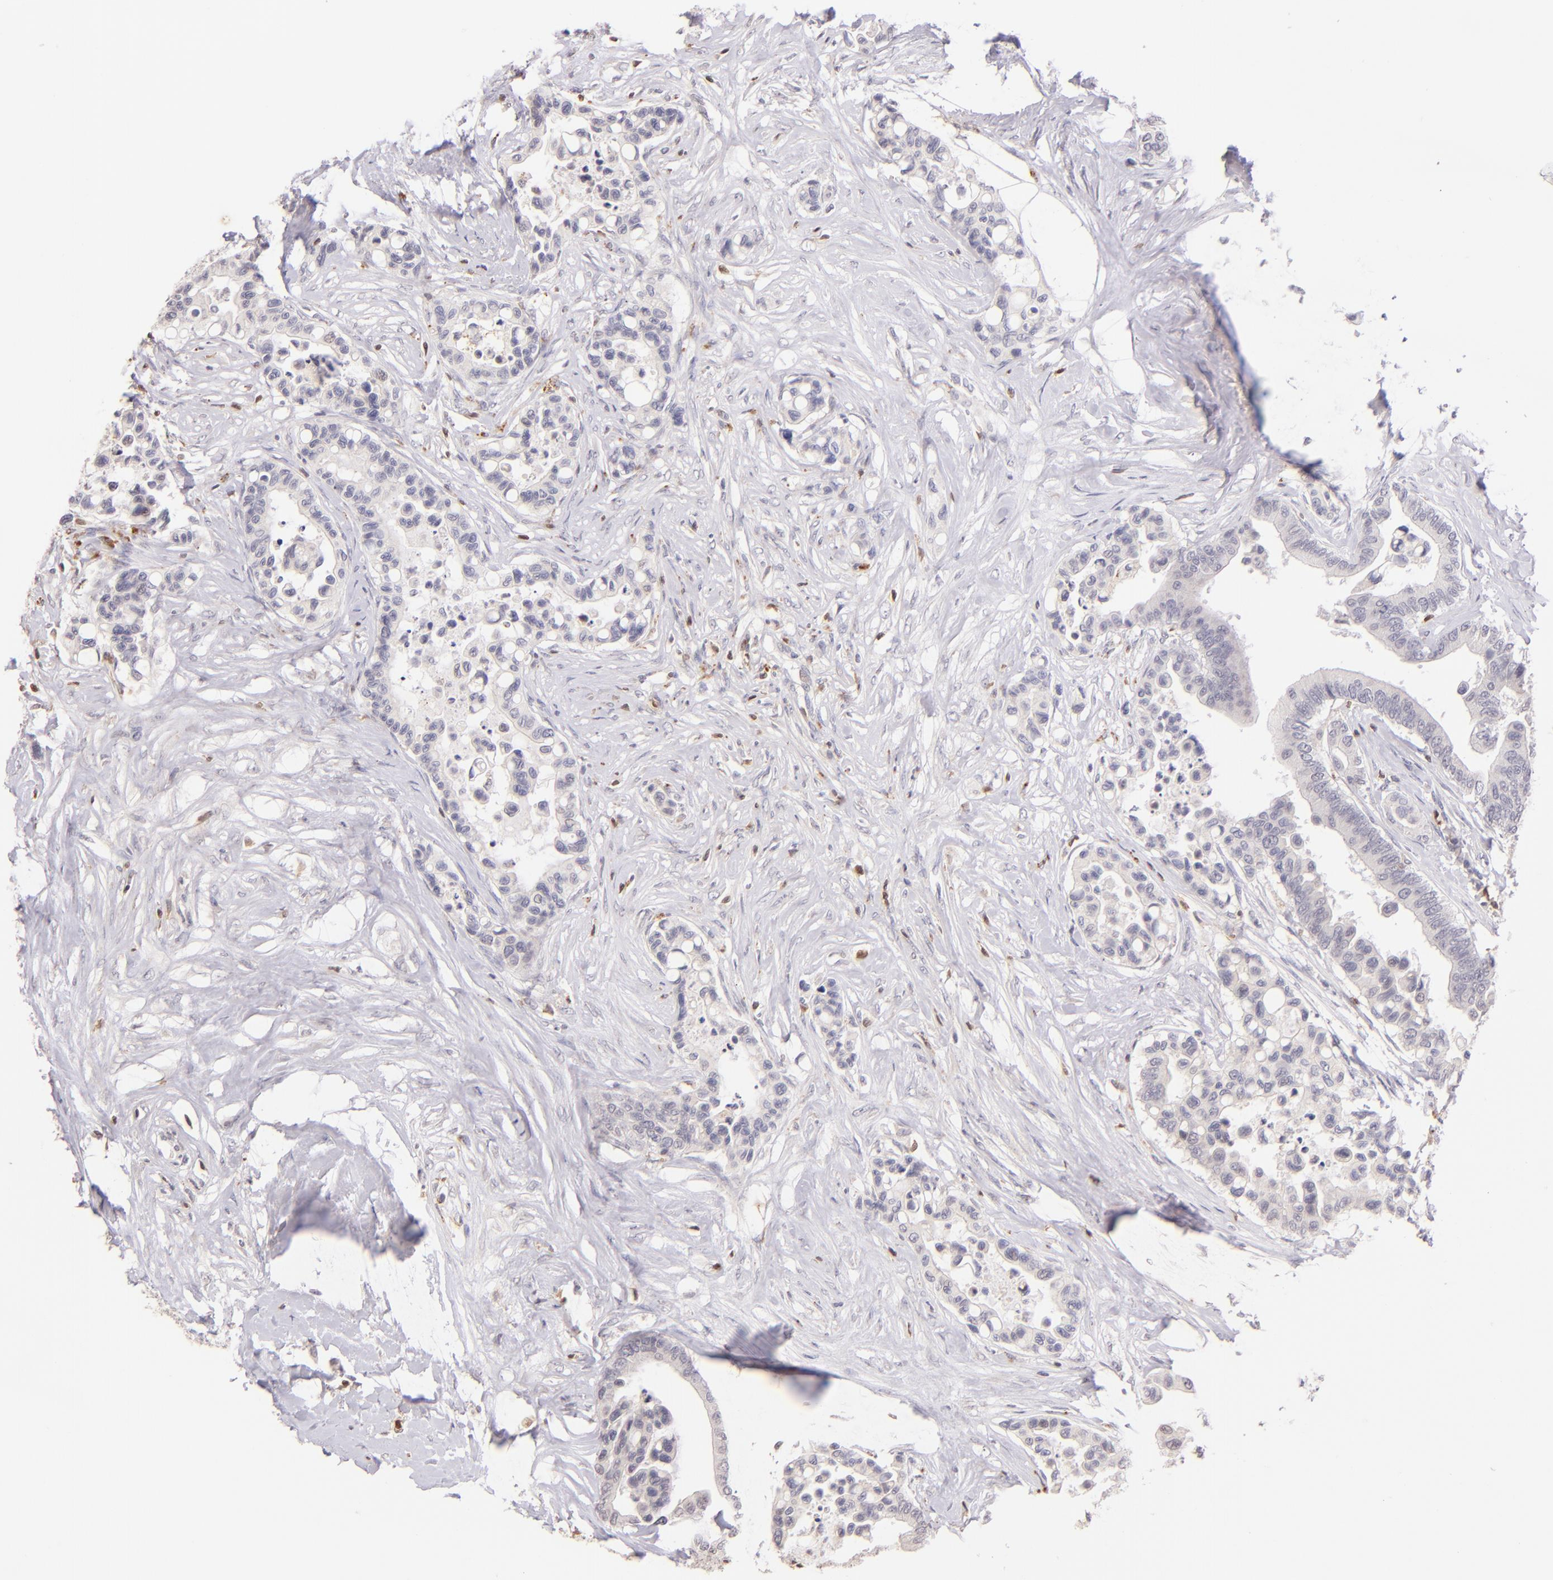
{"staining": {"intensity": "negative", "quantity": "none", "location": "none"}, "tissue": "colorectal cancer", "cell_type": "Tumor cells", "image_type": "cancer", "snomed": [{"axis": "morphology", "description": "Adenocarcinoma, NOS"}, {"axis": "topography", "description": "Colon"}], "caption": "This is an immunohistochemistry micrograph of human adenocarcinoma (colorectal). There is no positivity in tumor cells.", "gene": "ZAP70", "patient": {"sex": "male", "age": 82}}